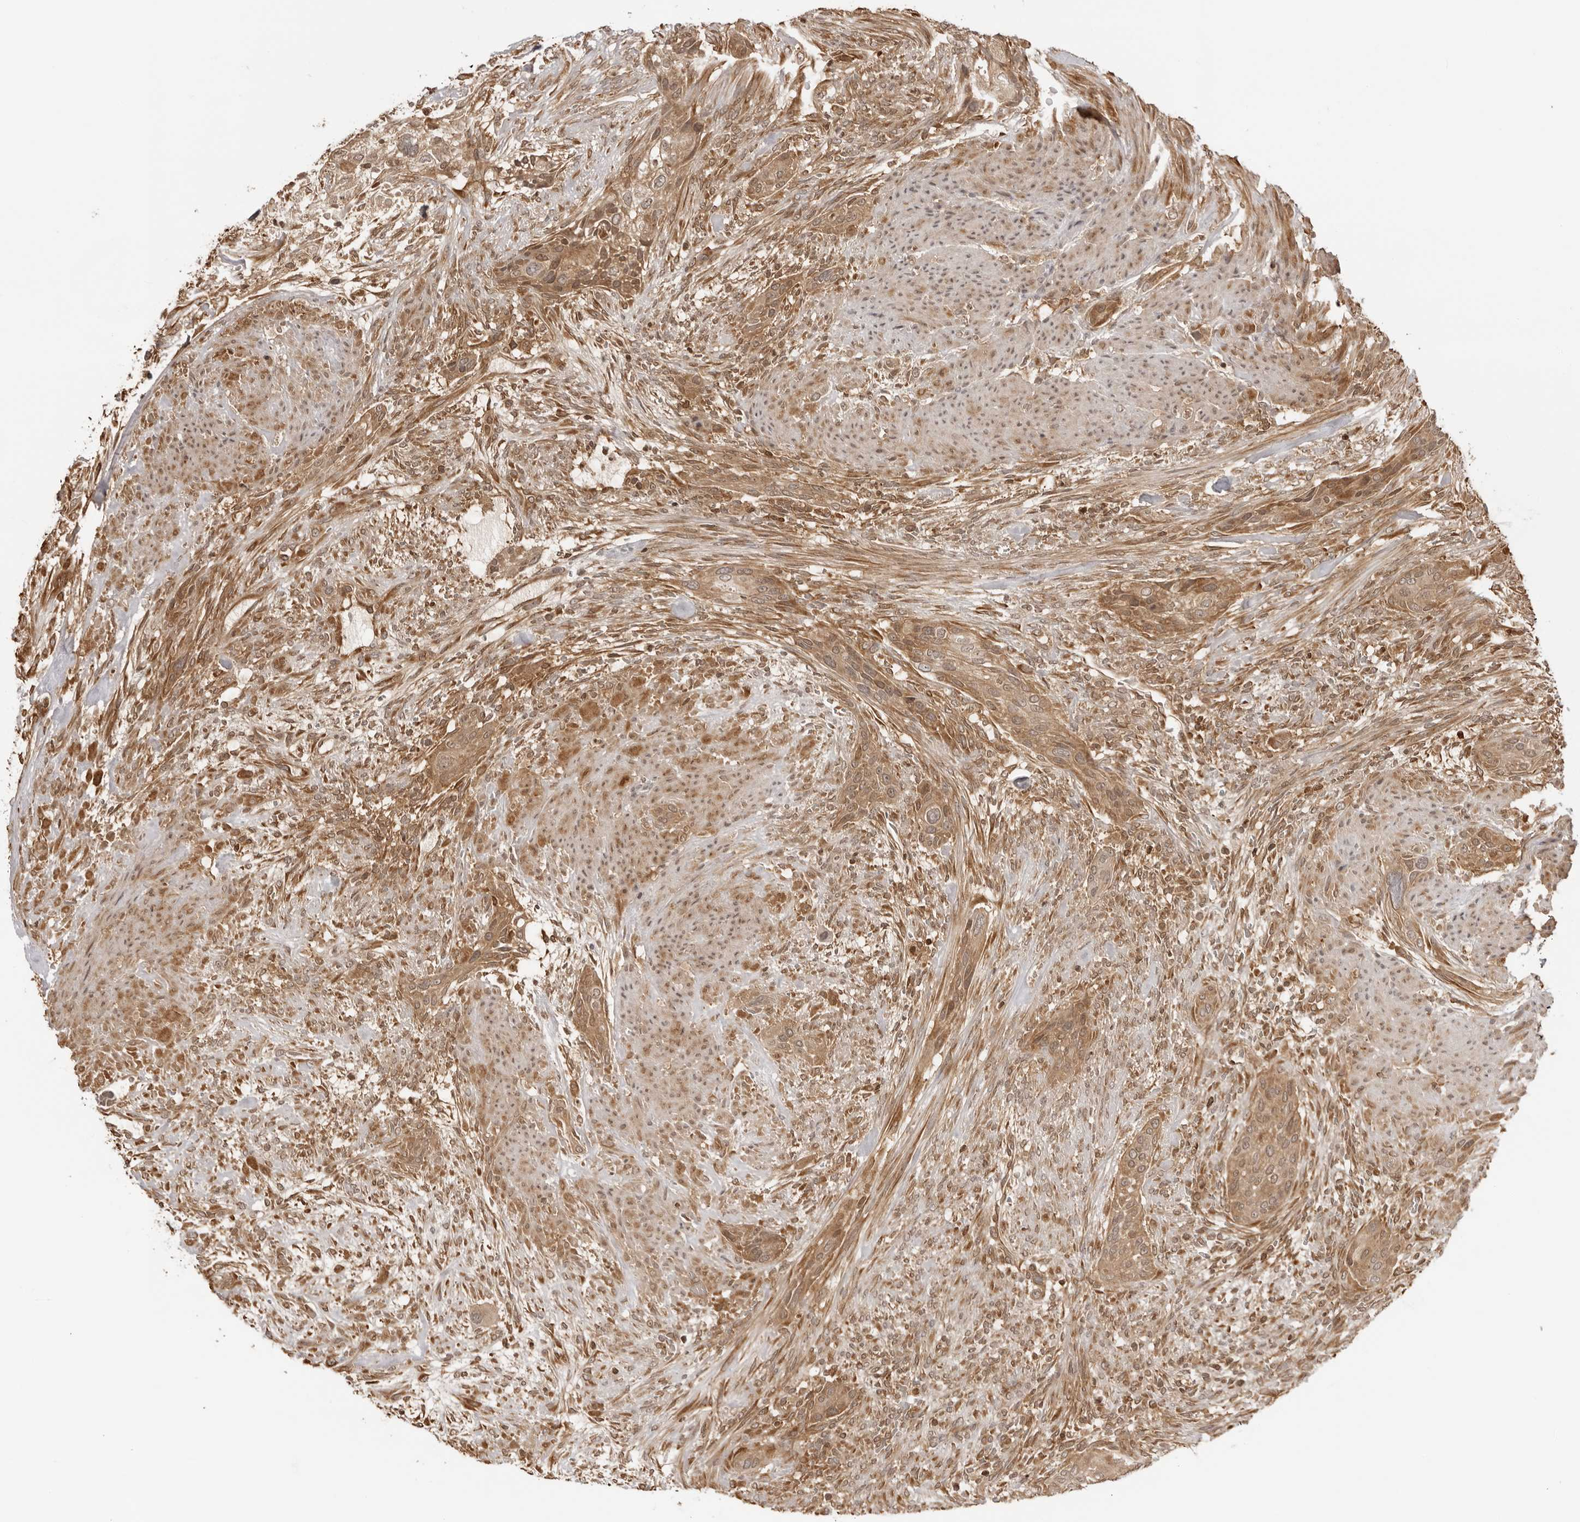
{"staining": {"intensity": "moderate", "quantity": ">75%", "location": "cytoplasmic/membranous,nuclear"}, "tissue": "urothelial cancer", "cell_type": "Tumor cells", "image_type": "cancer", "snomed": [{"axis": "morphology", "description": "Urothelial carcinoma, High grade"}, {"axis": "topography", "description": "Urinary bladder"}], "caption": "Immunohistochemical staining of urothelial cancer reveals medium levels of moderate cytoplasmic/membranous and nuclear staining in approximately >75% of tumor cells.", "gene": "IKBKE", "patient": {"sex": "male", "age": 35}}